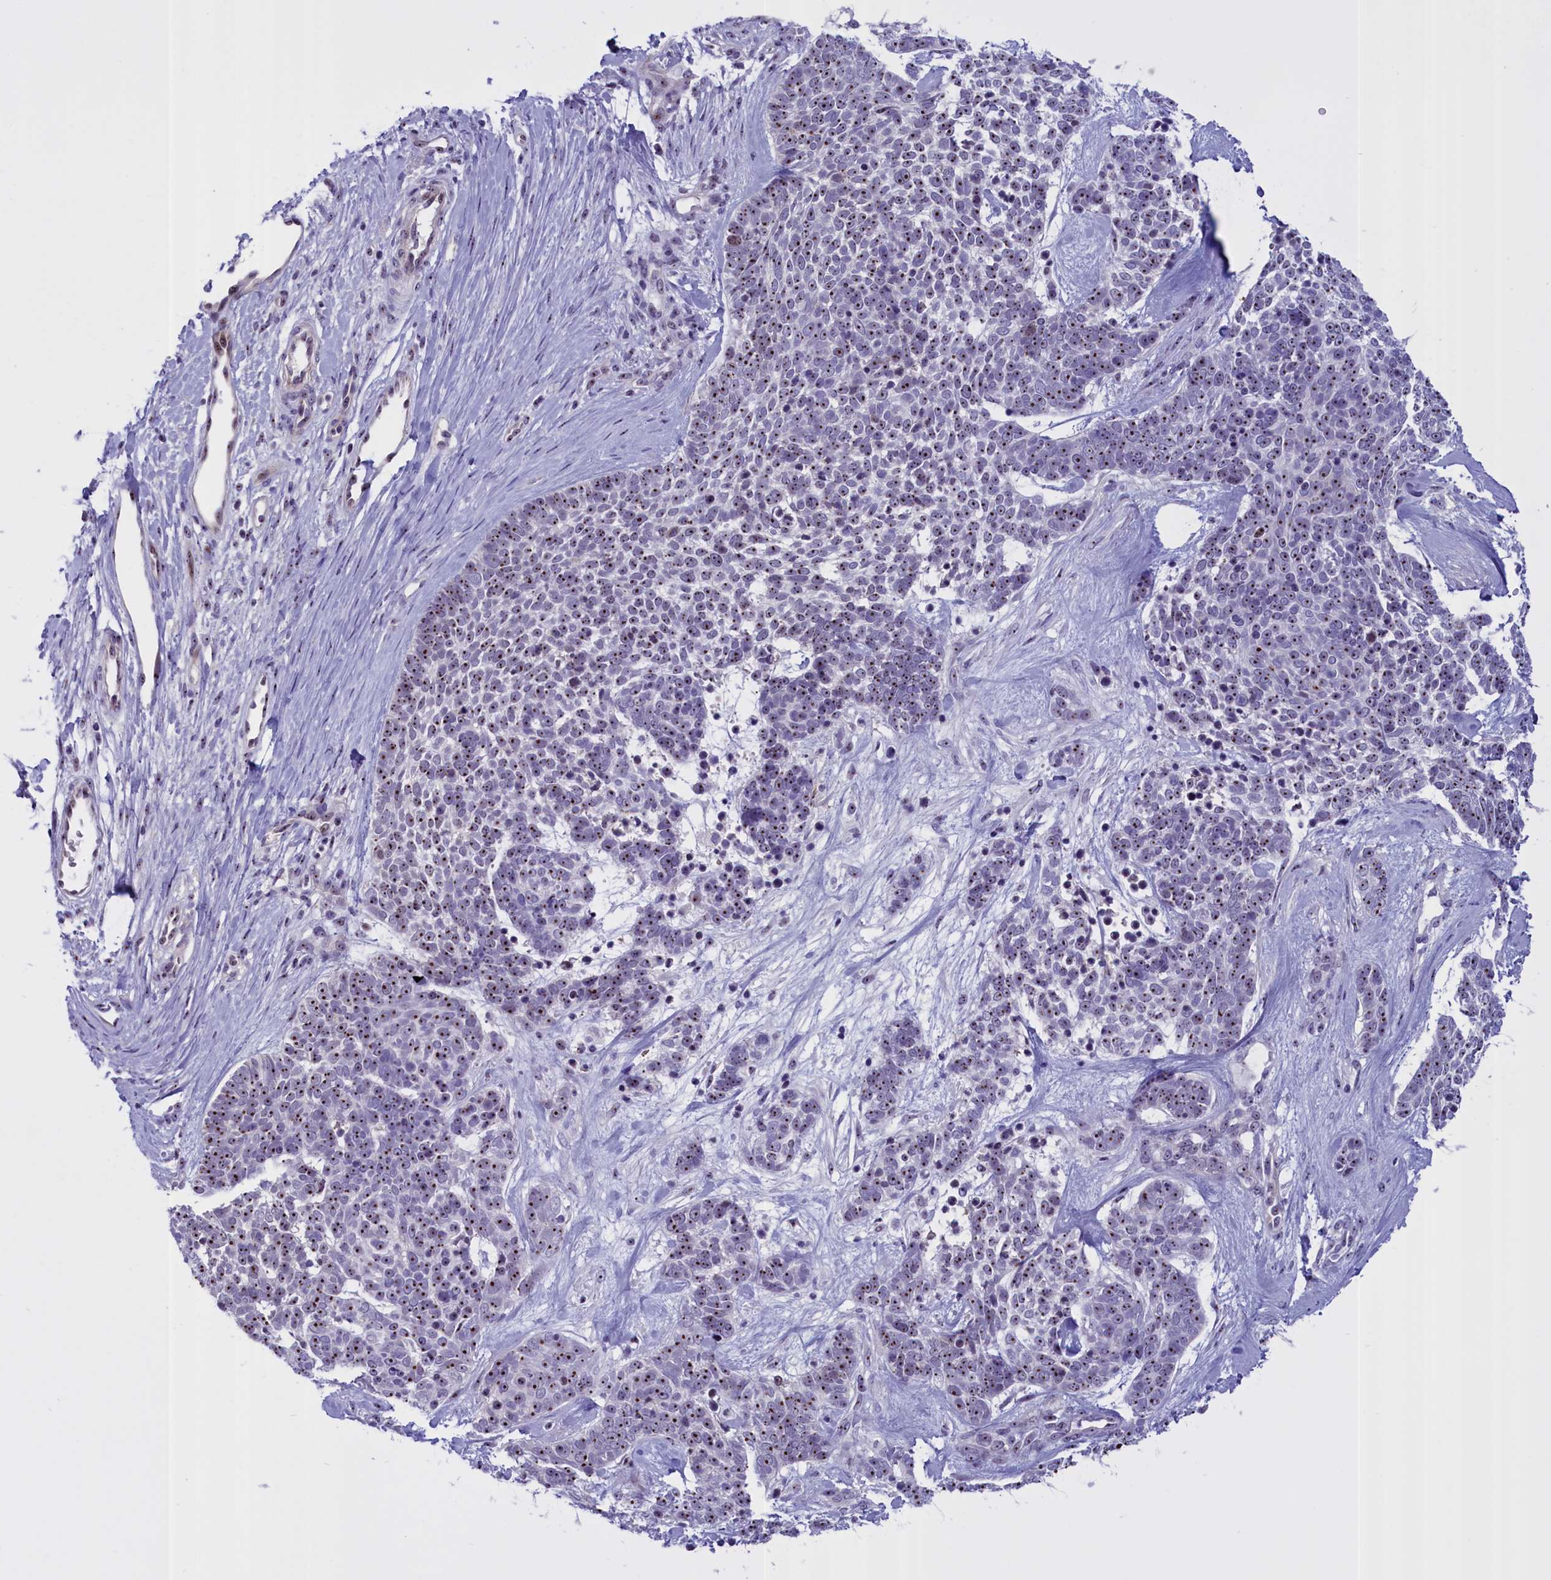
{"staining": {"intensity": "strong", "quantity": "25%-75%", "location": "nuclear"}, "tissue": "skin cancer", "cell_type": "Tumor cells", "image_type": "cancer", "snomed": [{"axis": "morphology", "description": "Basal cell carcinoma"}, {"axis": "topography", "description": "Skin"}], "caption": "Strong nuclear expression for a protein is identified in approximately 25%-75% of tumor cells of skin cancer using IHC.", "gene": "TBL3", "patient": {"sex": "female", "age": 81}}